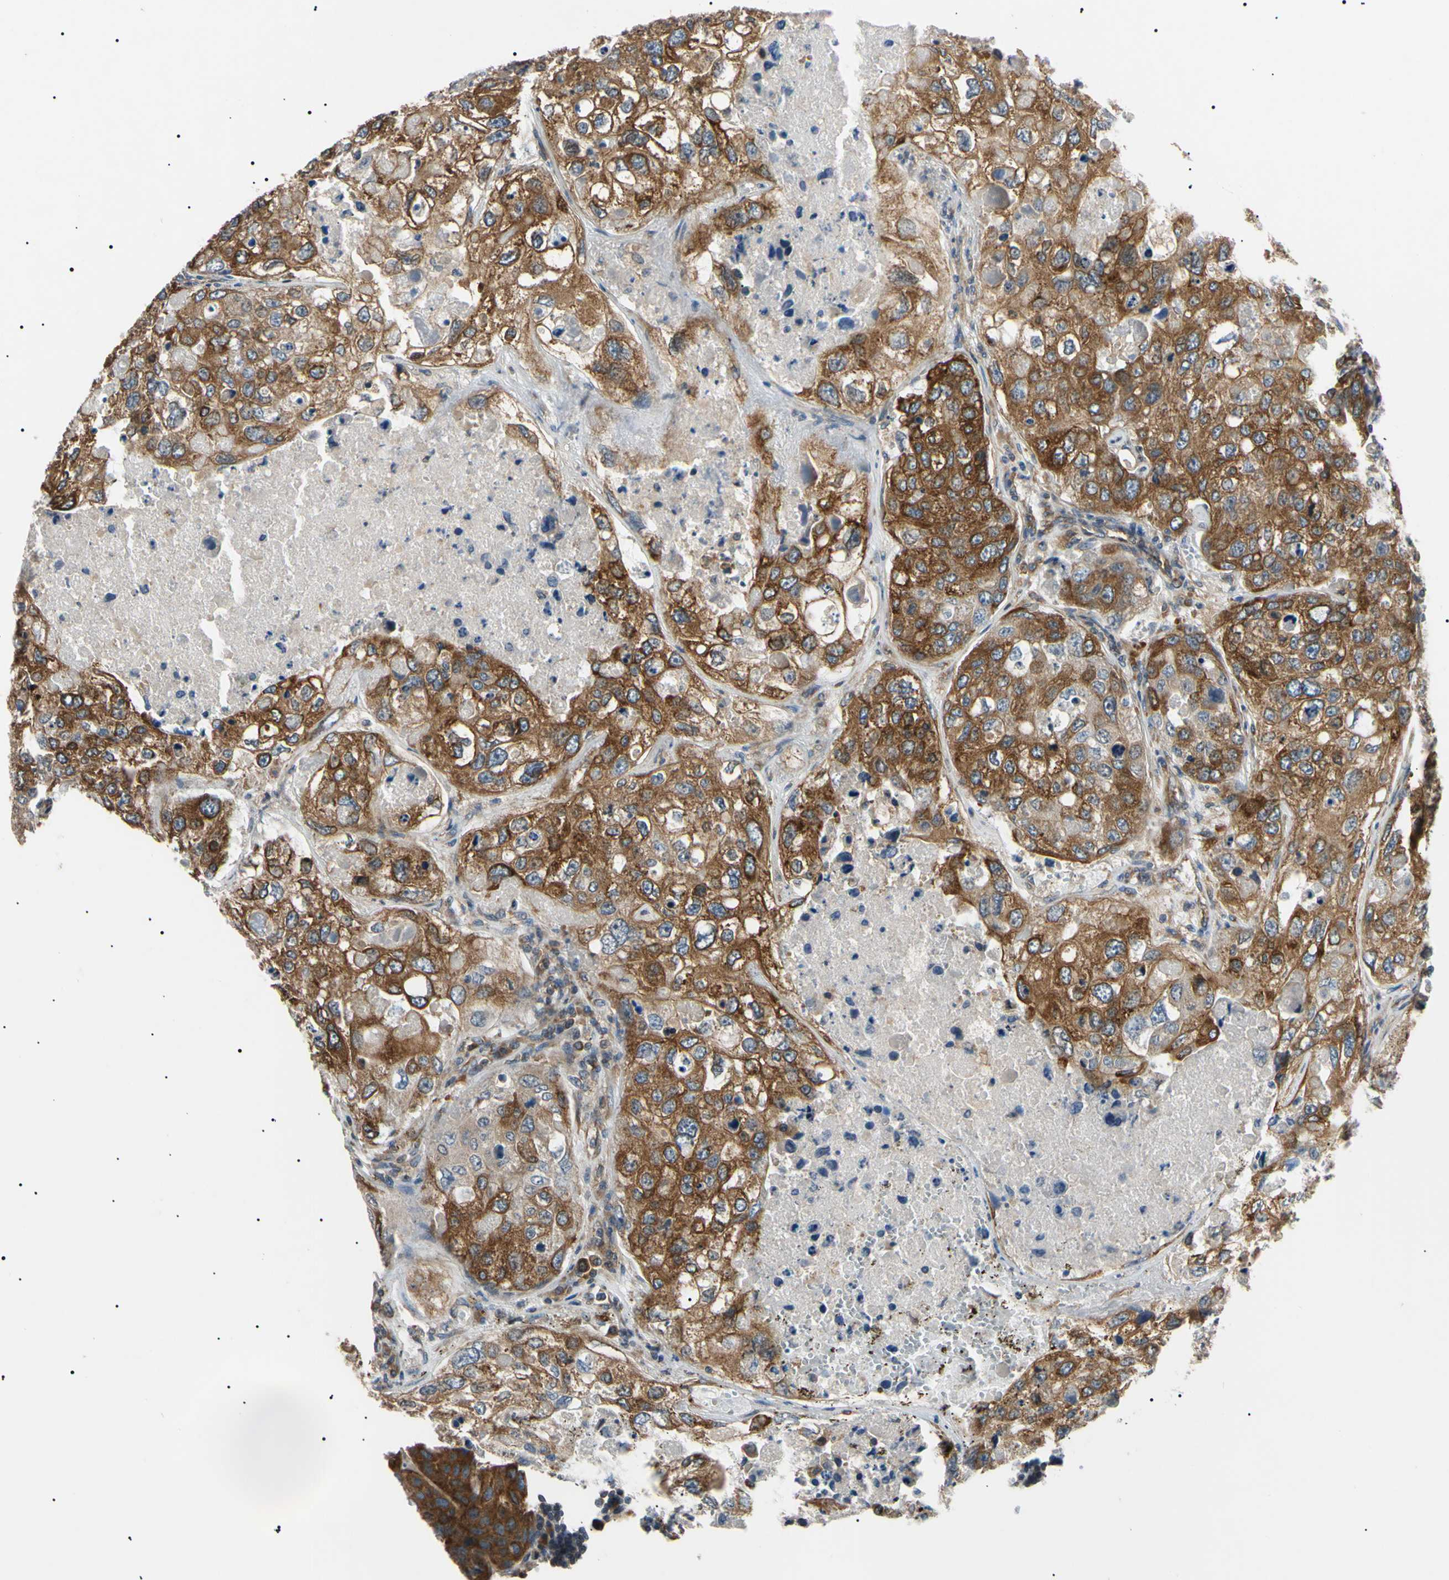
{"staining": {"intensity": "strong", "quantity": ">75%", "location": "cytoplasmic/membranous"}, "tissue": "urothelial cancer", "cell_type": "Tumor cells", "image_type": "cancer", "snomed": [{"axis": "morphology", "description": "Urothelial carcinoma, High grade"}, {"axis": "topography", "description": "Lymph node"}, {"axis": "topography", "description": "Urinary bladder"}], "caption": "There is high levels of strong cytoplasmic/membranous staining in tumor cells of high-grade urothelial carcinoma, as demonstrated by immunohistochemical staining (brown color).", "gene": "VAPA", "patient": {"sex": "male", "age": 51}}